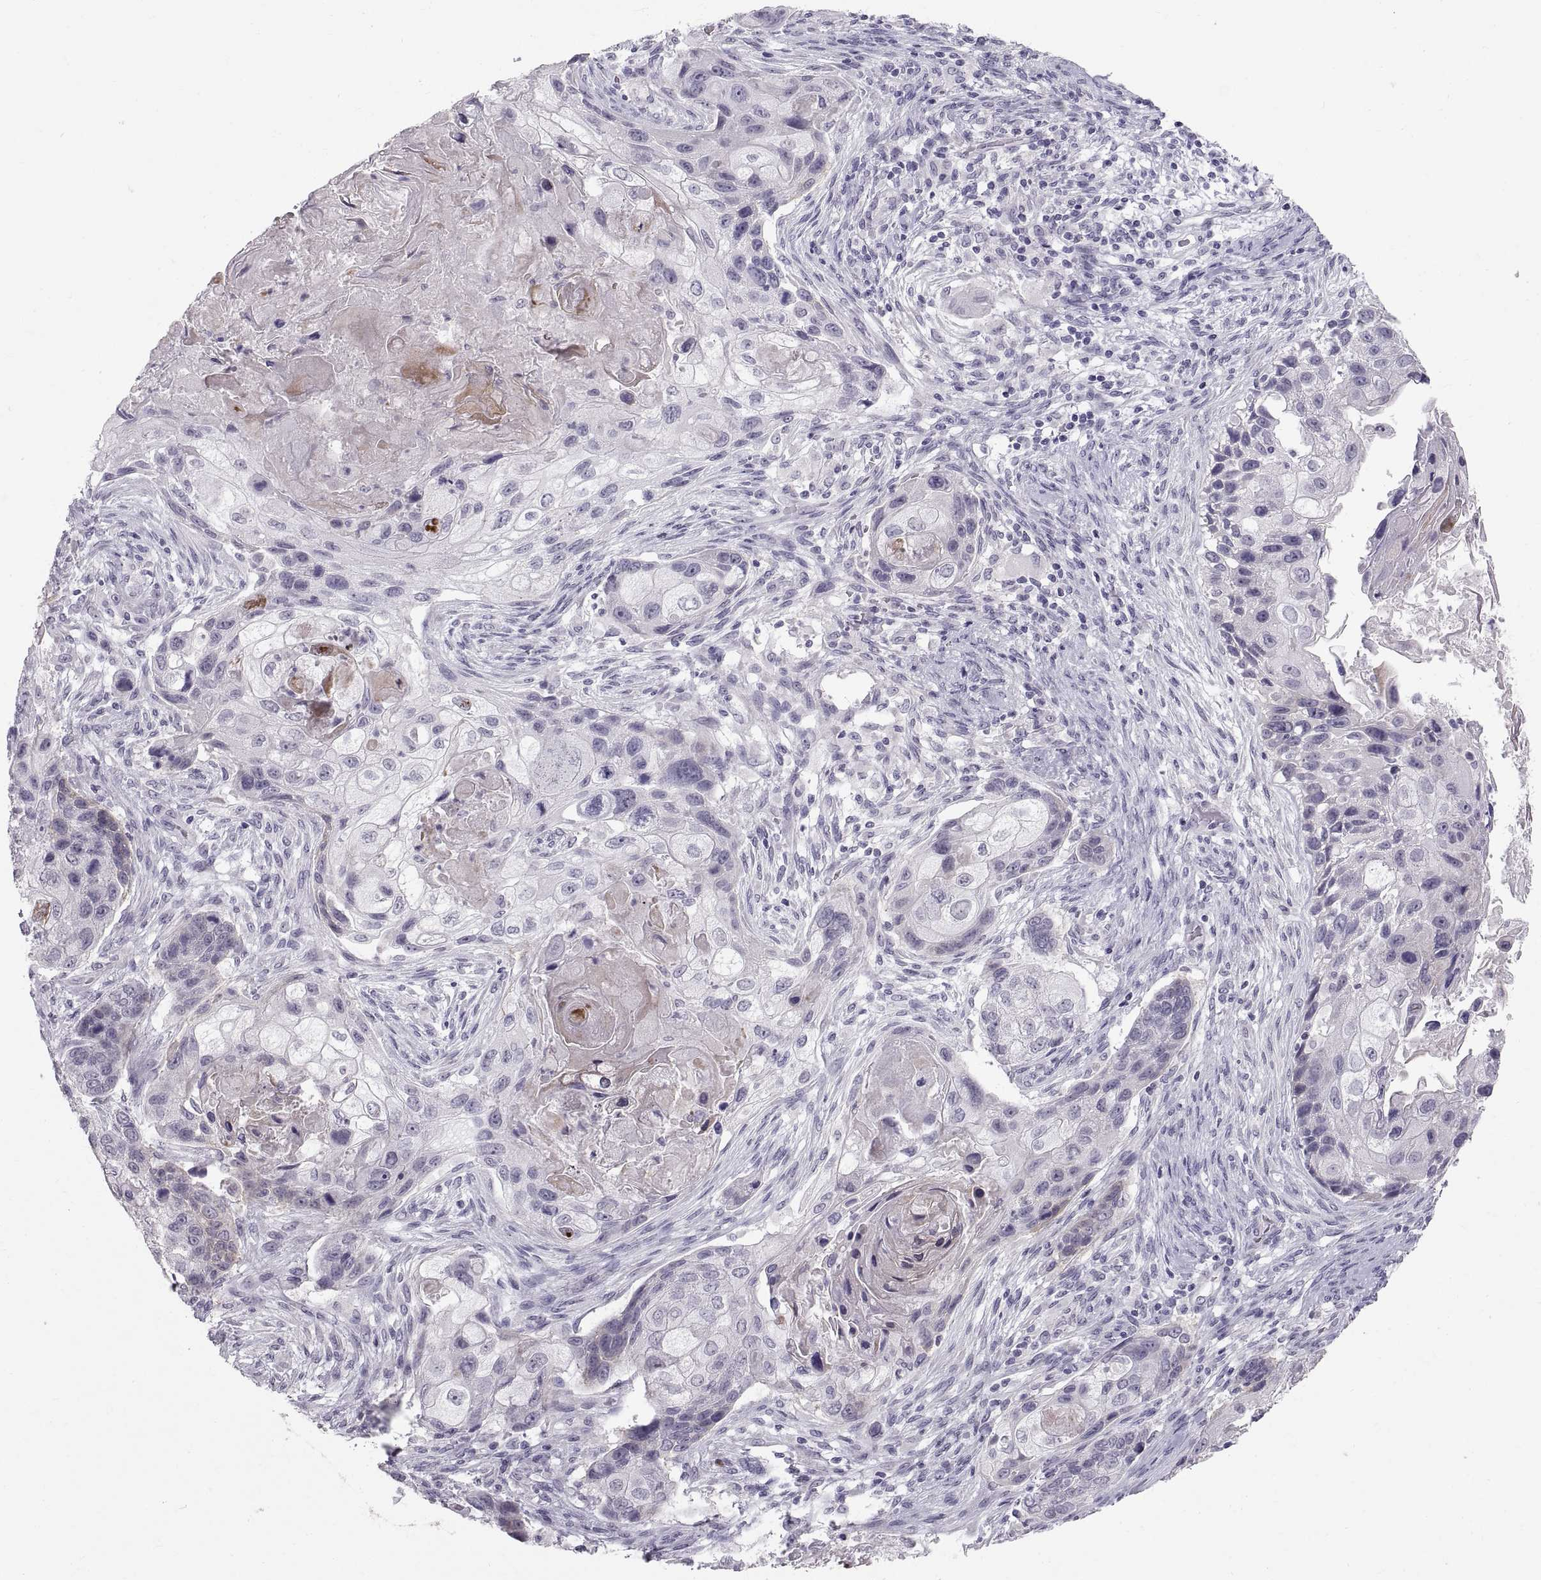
{"staining": {"intensity": "negative", "quantity": "none", "location": "none"}, "tissue": "lung cancer", "cell_type": "Tumor cells", "image_type": "cancer", "snomed": [{"axis": "morphology", "description": "Squamous cell carcinoma, NOS"}, {"axis": "topography", "description": "Lung"}], "caption": "Immunohistochemical staining of lung cancer demonstrates no significant positivity in tumor cells.", "gene": "SPACDR", "patient": {"sex": "male", "age": 69}}